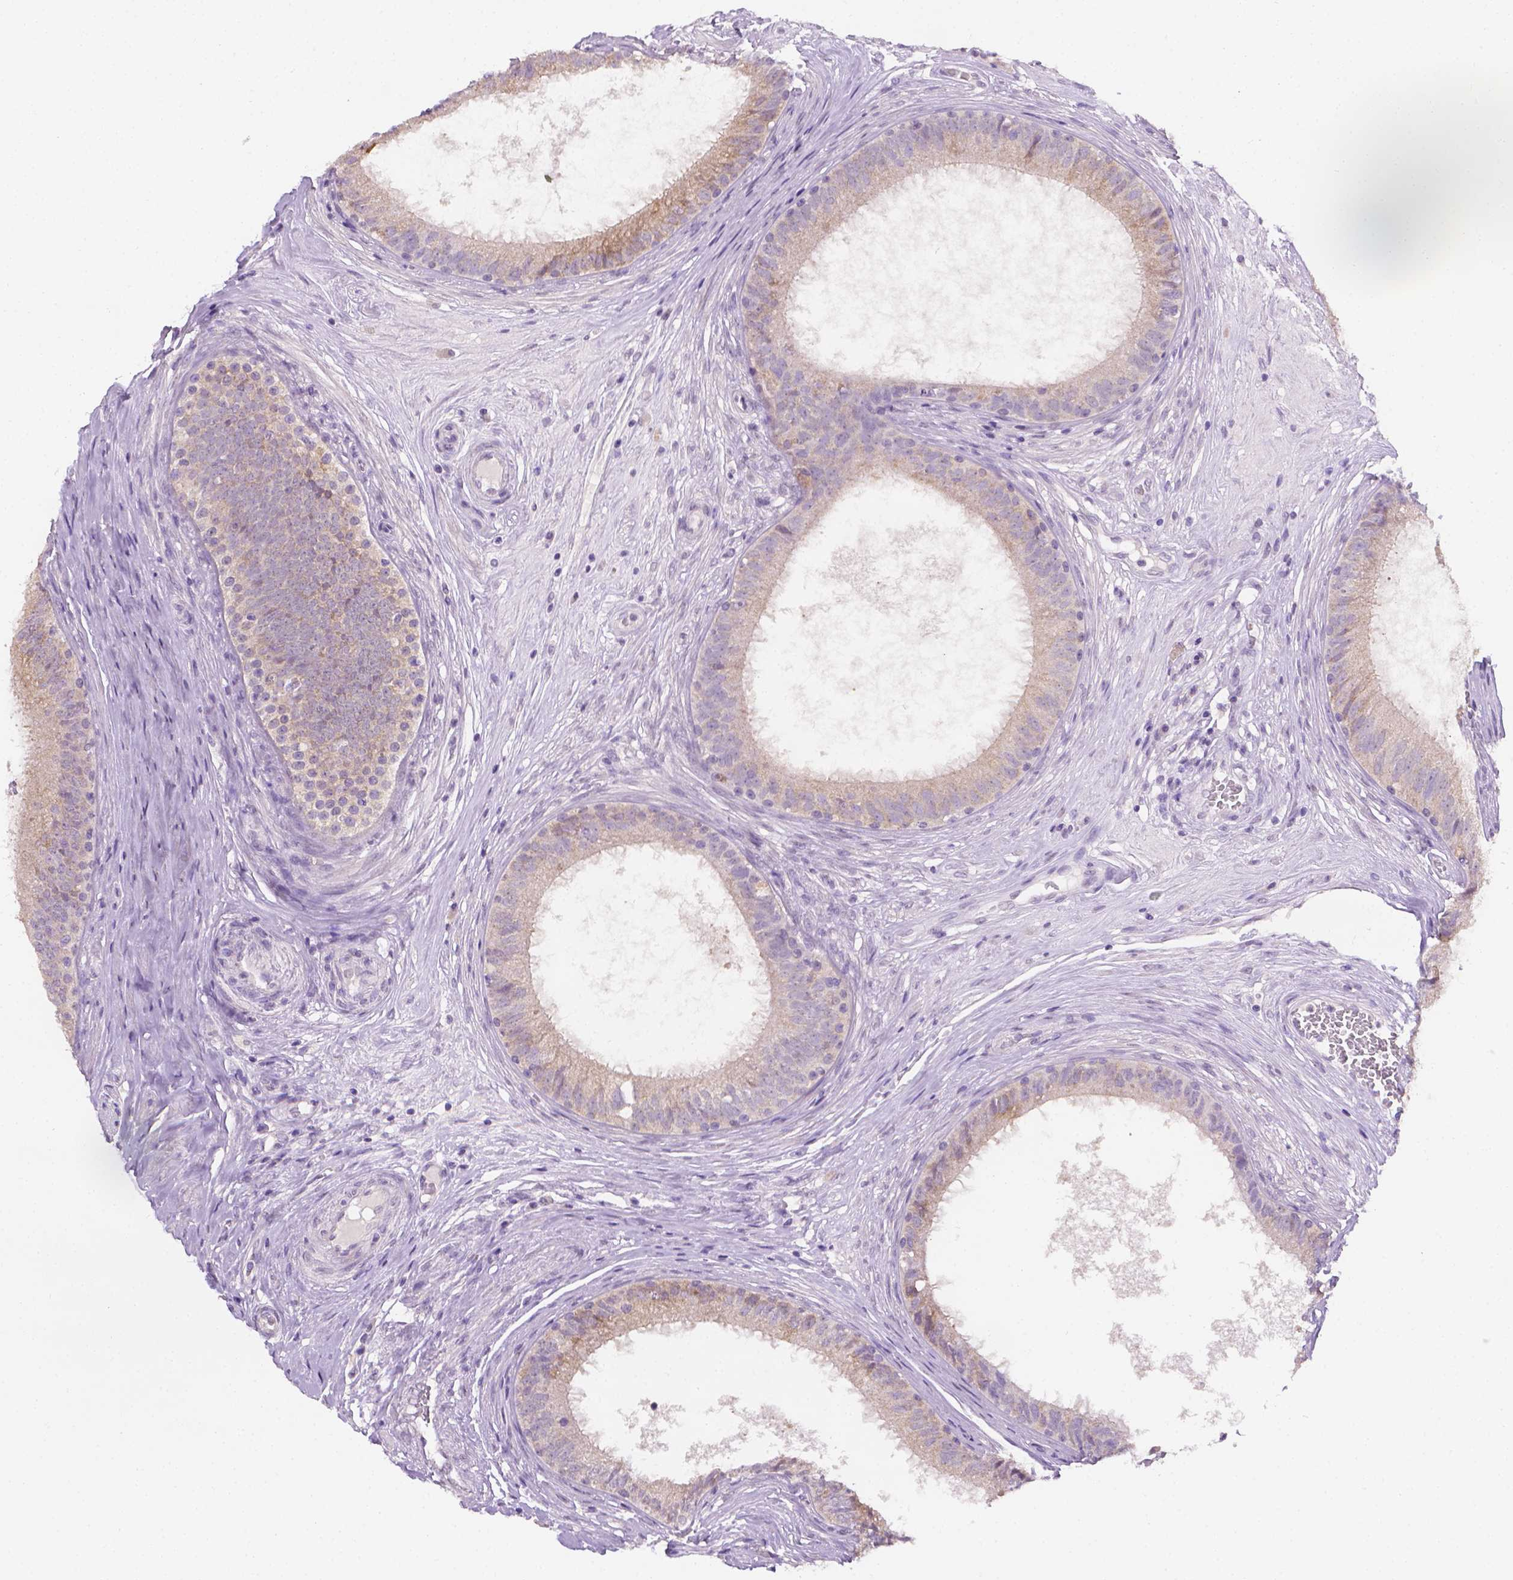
{"staining": {"intensity": "weak", "quantity": "<25%", "location": "cytoplasmic/membranous"}, "tissue": "epididymis", "cell_type": "Glandular cells", "image_type": "normal", "snomed": [{"axis": "morphology", "description": "Normal tissue, NOS"}, {"axis": "topography", "description": "Epididymis"}], "caption": "An image of epididymis stained for a protein shows no brown staining in glandular cells. The staining is performed using DAB (3,3'-diaminobenzidine) brown chromogen with nuclei counter-stained in using hematoxylin.", "gene": "FASN", "patient": {"sex": "male", "age": 59}}